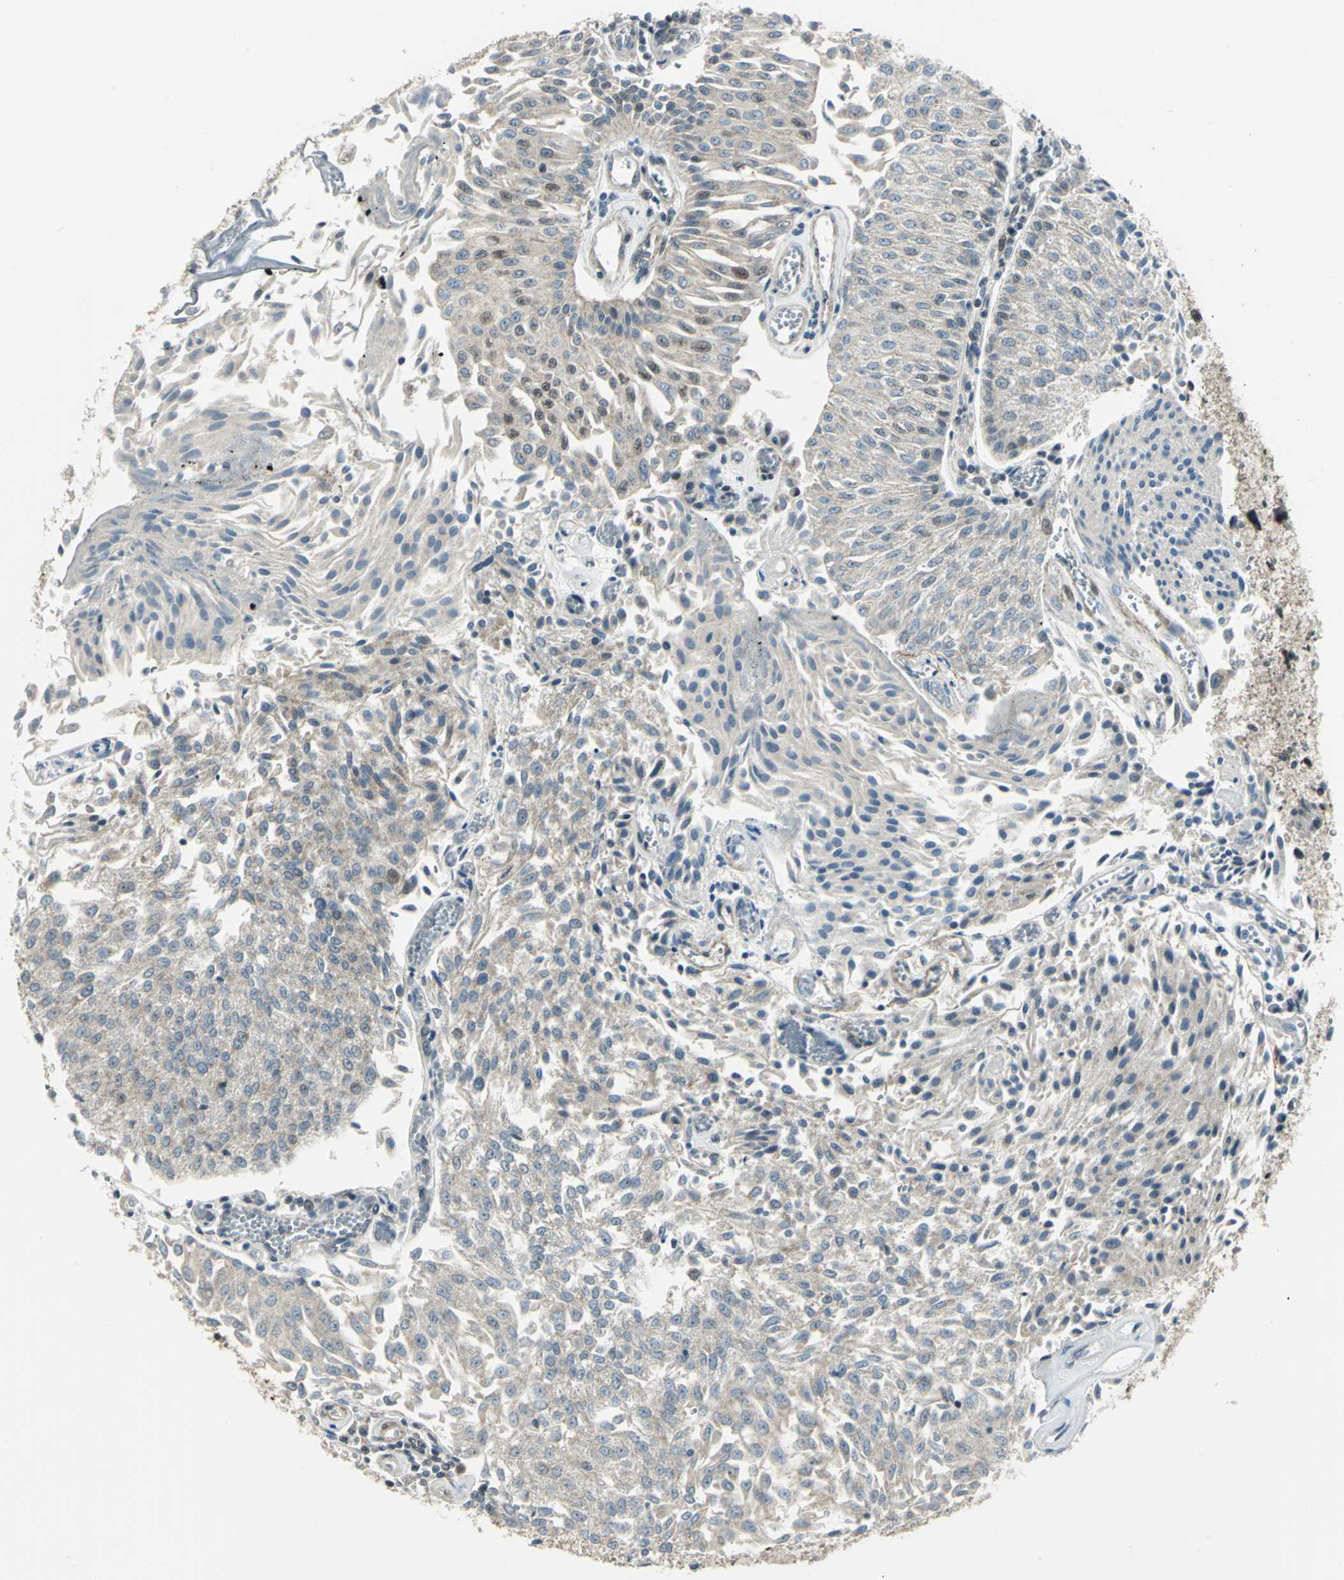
{"staining": {"intensity": "weak", "quantity": ">75%", "location": "cytoplasmic/membranous"}, "tissue": "urothelial cancer", "cell_type": "Tumor cells", "image_type": "cancer", "snomed": [{"axis": "morphology", "description": "Urothelial carcinoma, Low grade"}, {"axis": "topography", "description": "Urinary bladder"}], "caption": "Immunohistochemical staining of human low-grade urothelial carcinoma shows weak cytoplasmic/membranous protein positivity in approximately >75% of tumor cells.", "gene": "MTA1", "patient": {"sex": "male", "age": 86}}